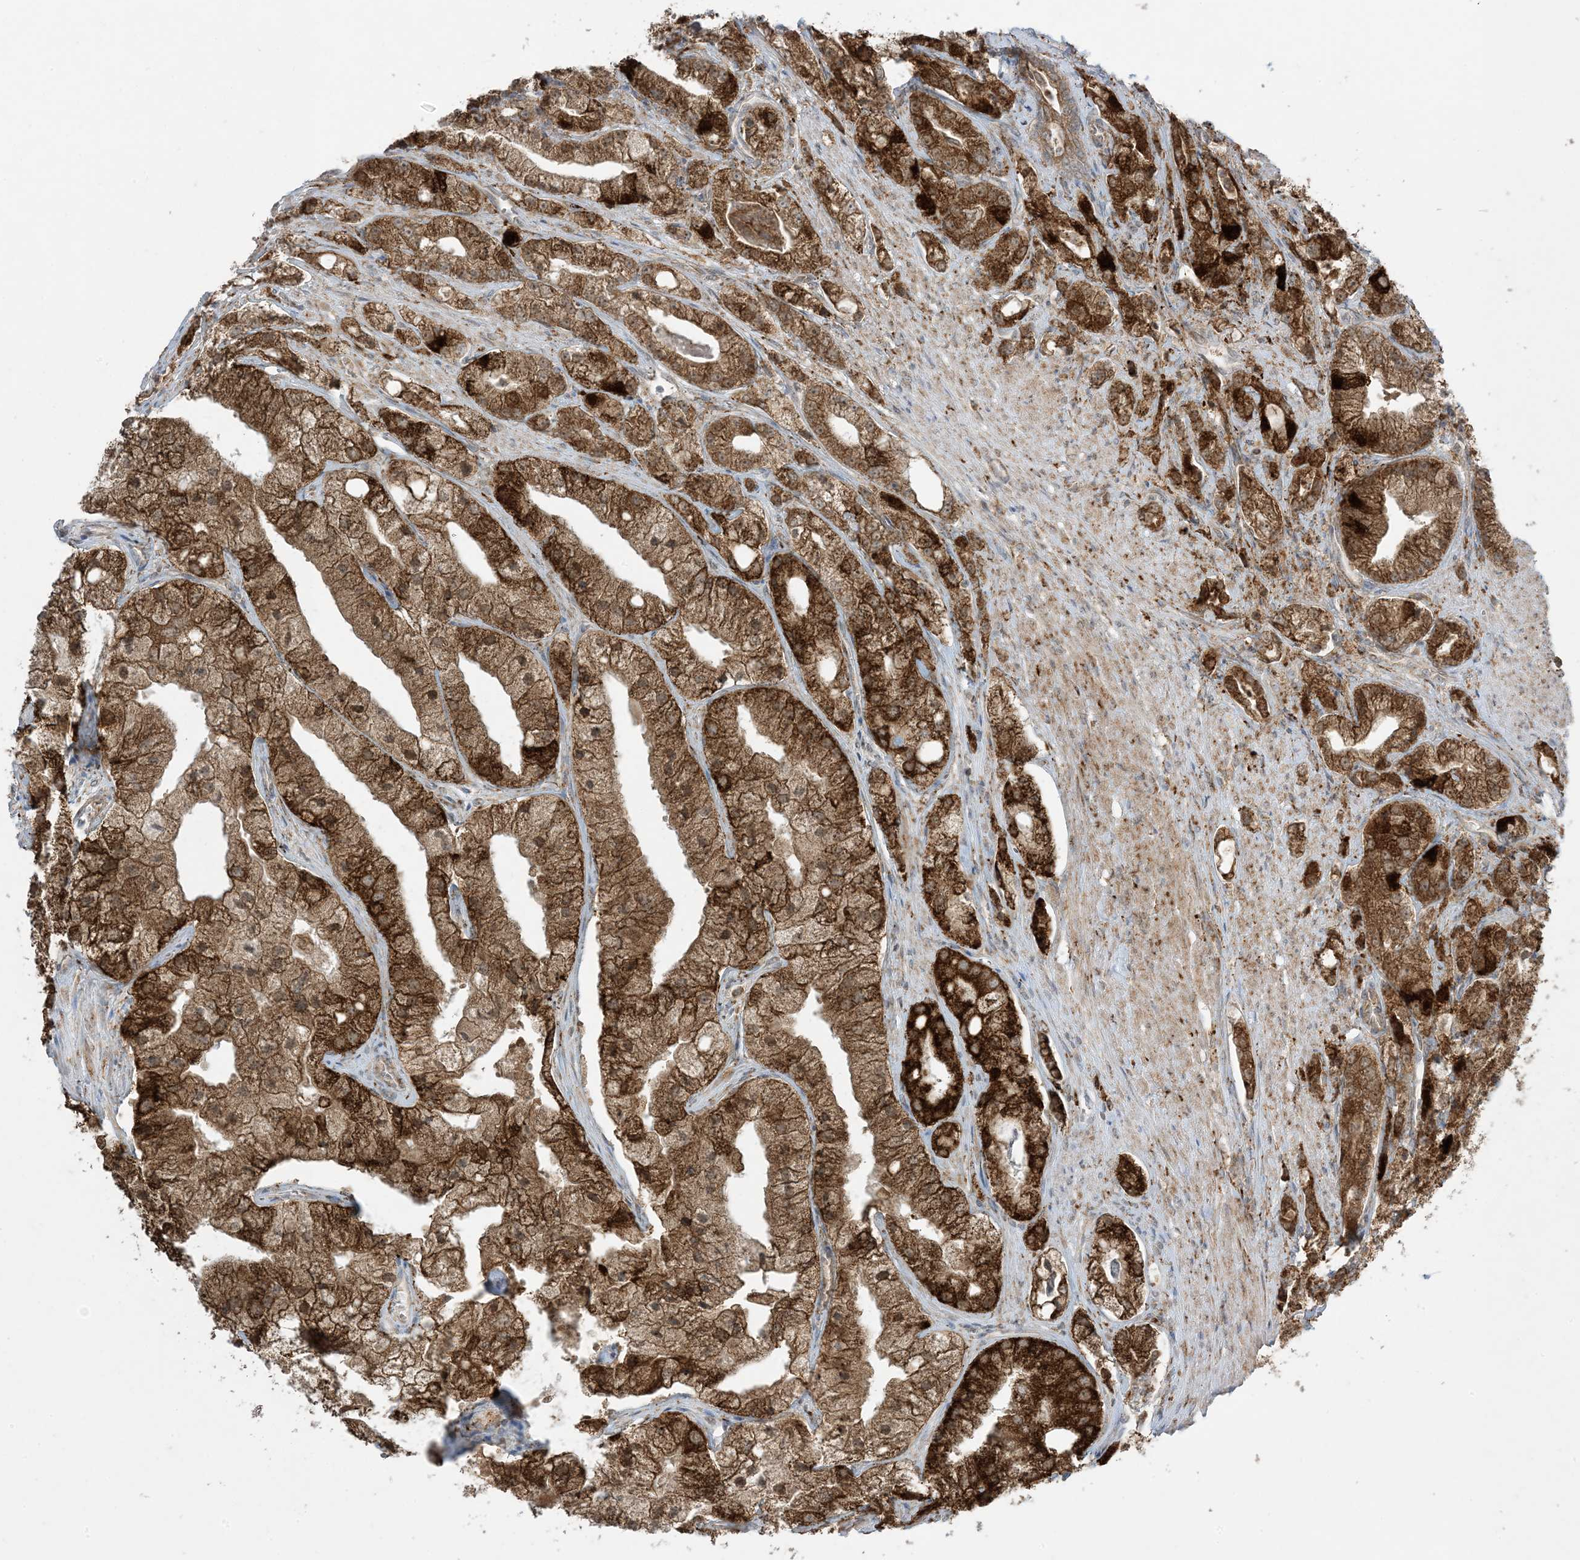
{"staining": {"intensity": "strong", "quantity": ">75%", "location": "cytoplasmic/membranous"}, "tissue": "prostate cancer", "cell_type": "Tumor cells", "image_type": "cancer", "snomed": [{"axis": "morphology", "description": "Adenocarcinoma, High grade"}, {"axis": "topography", "description": "Prostate"}], "caption": "There is high levels of strong cytoplasmic/membranous staining in tumor cells of prostate cancer, as demonstrated by immunohistochemical staining (brown color).", "gene": "ODC1", "patient": {"sex": "male", "age": 50}}